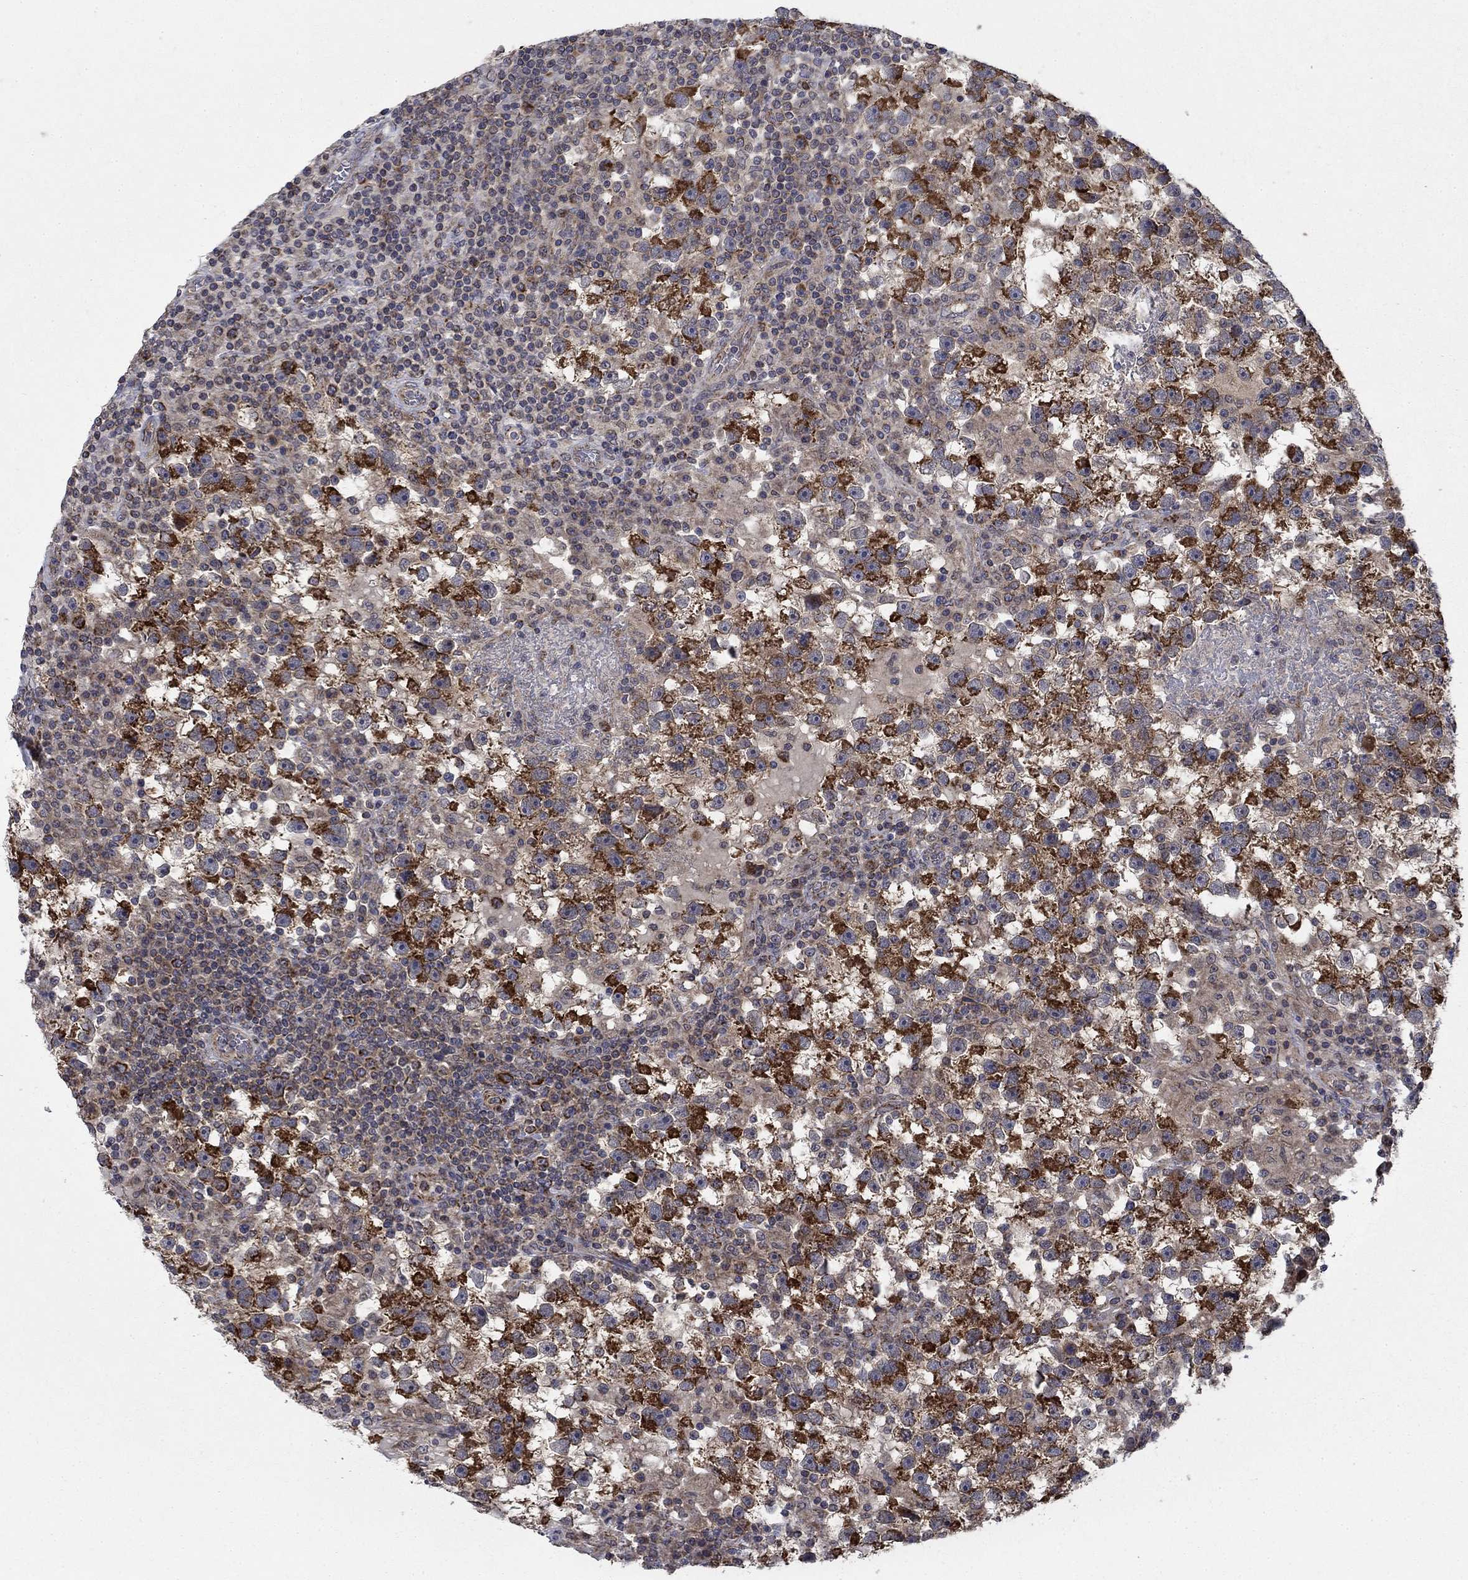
{"staining": {"intensity": "strong", "quantity": "25%-75%", "location": "cytoplasmic/membranous"}, "tissue": "testis cancer", "cell_type": "Tumor cells", "image_type": "cancer", "snomed": [{"axis": "morphology", "description": "Seminoma, NOS"}, {"axis": "topography", "description": "Testis"}], "caption": "An immunohistochemistry micrograph of neoplastic tissue is shown. Protein staining in brown highlights strong cytoplasmic/membranous positivity in testis cancer within tumor cells. (DAB IHC with brightfield microscopy, high magnification).", "gene": "NME7", "patient": {"sex": "male", "age": 47}}